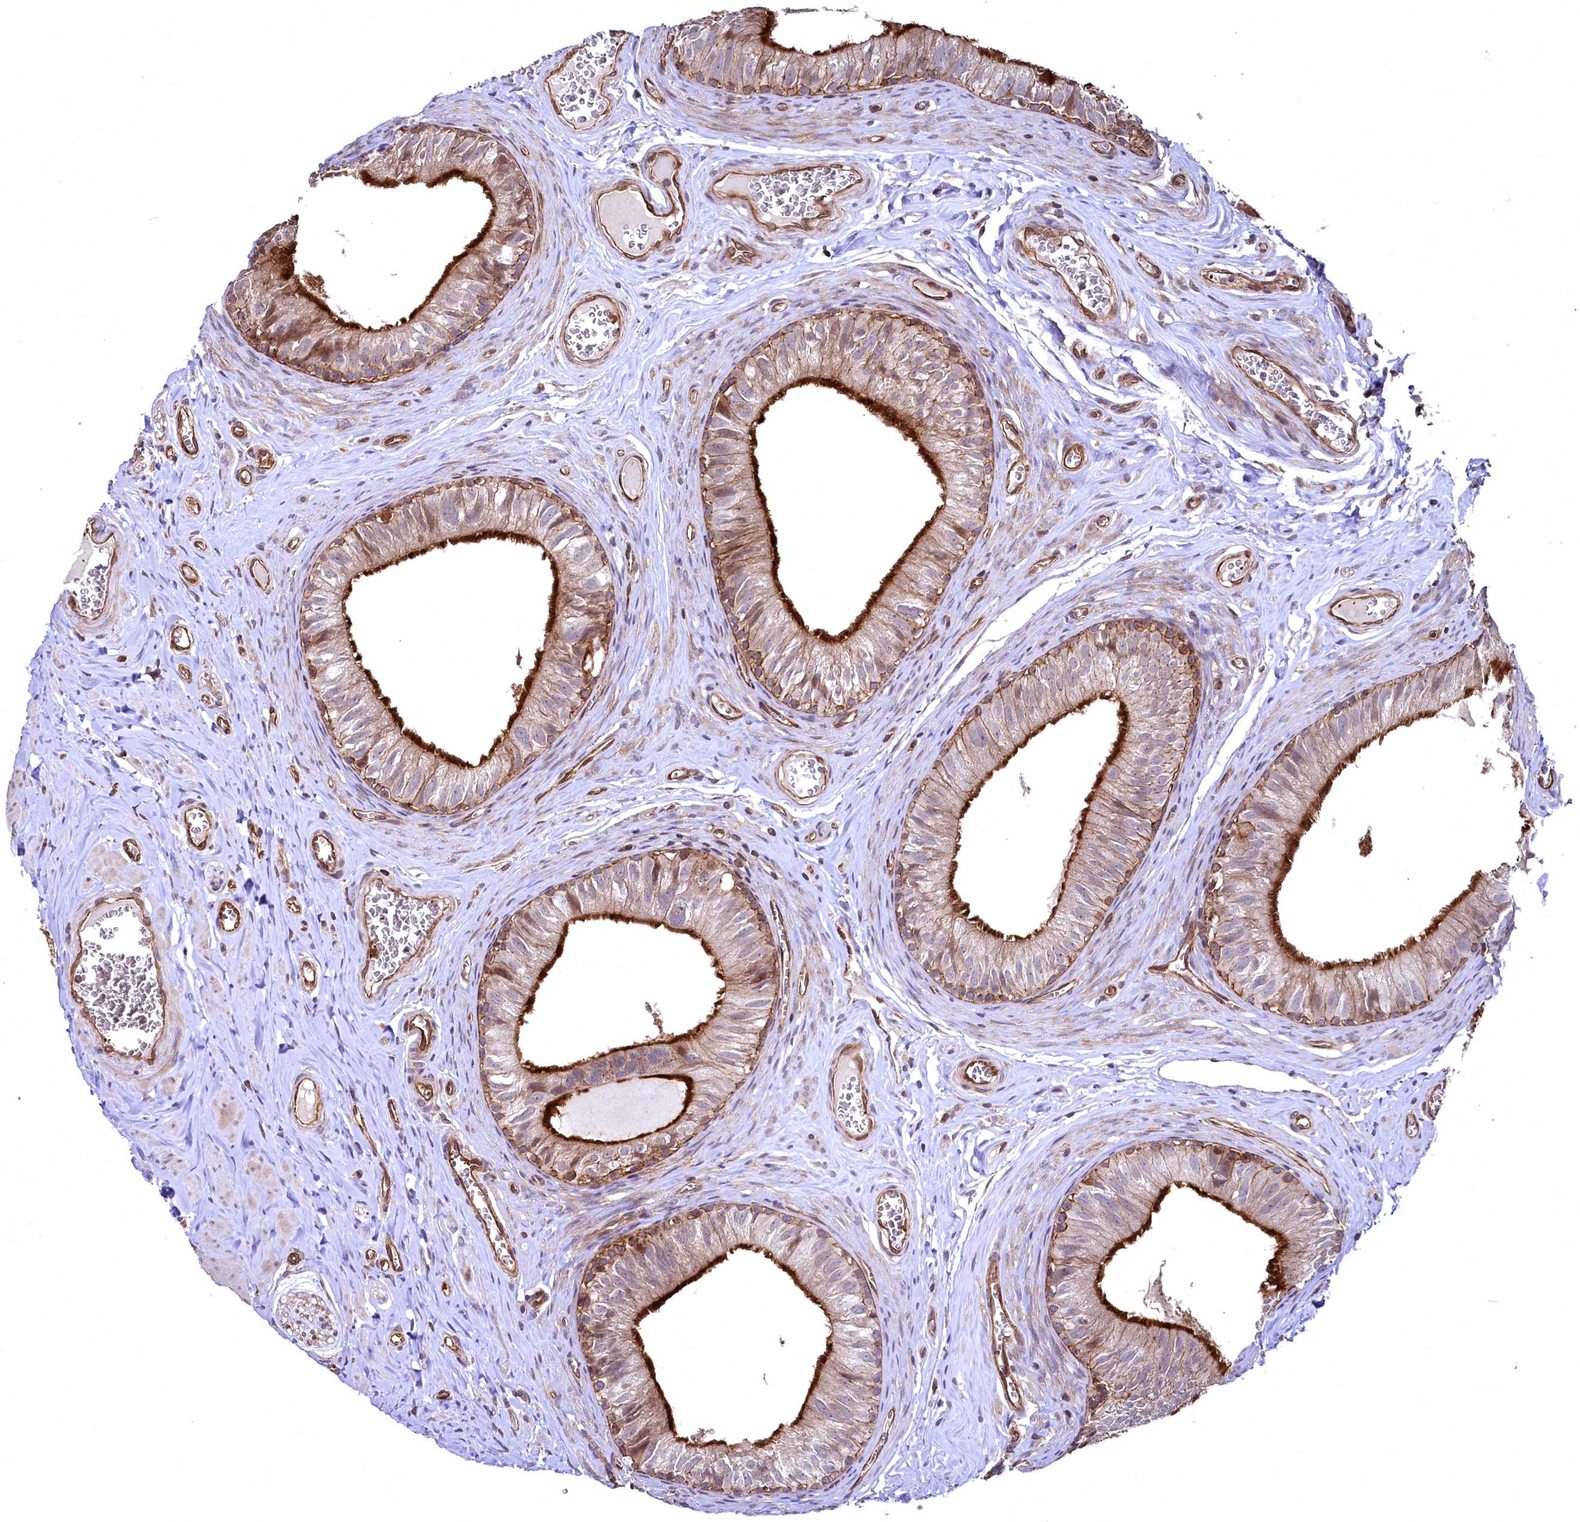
{"staining": {"intensity": "strong", "quantity": ">75%", "location": "cytoplasmic/membranous"}, "tissue": "epididymis", "cell_type": "Glandular cells", "image_type": "normal", "snomed": [{"axis": "morphology", "description": "Normal tissue, NOS"}, {"axis": "topography", "description": "Epididymis"}], "caption": "About >75% of glandular cells in benign human epididymis demonstrate strong cytoplasmic/membranous protein positivity as visualized by brown immunohistochemical staining.", "gene": "SVIP", "patient": {"sex": "male", "age": 42}}